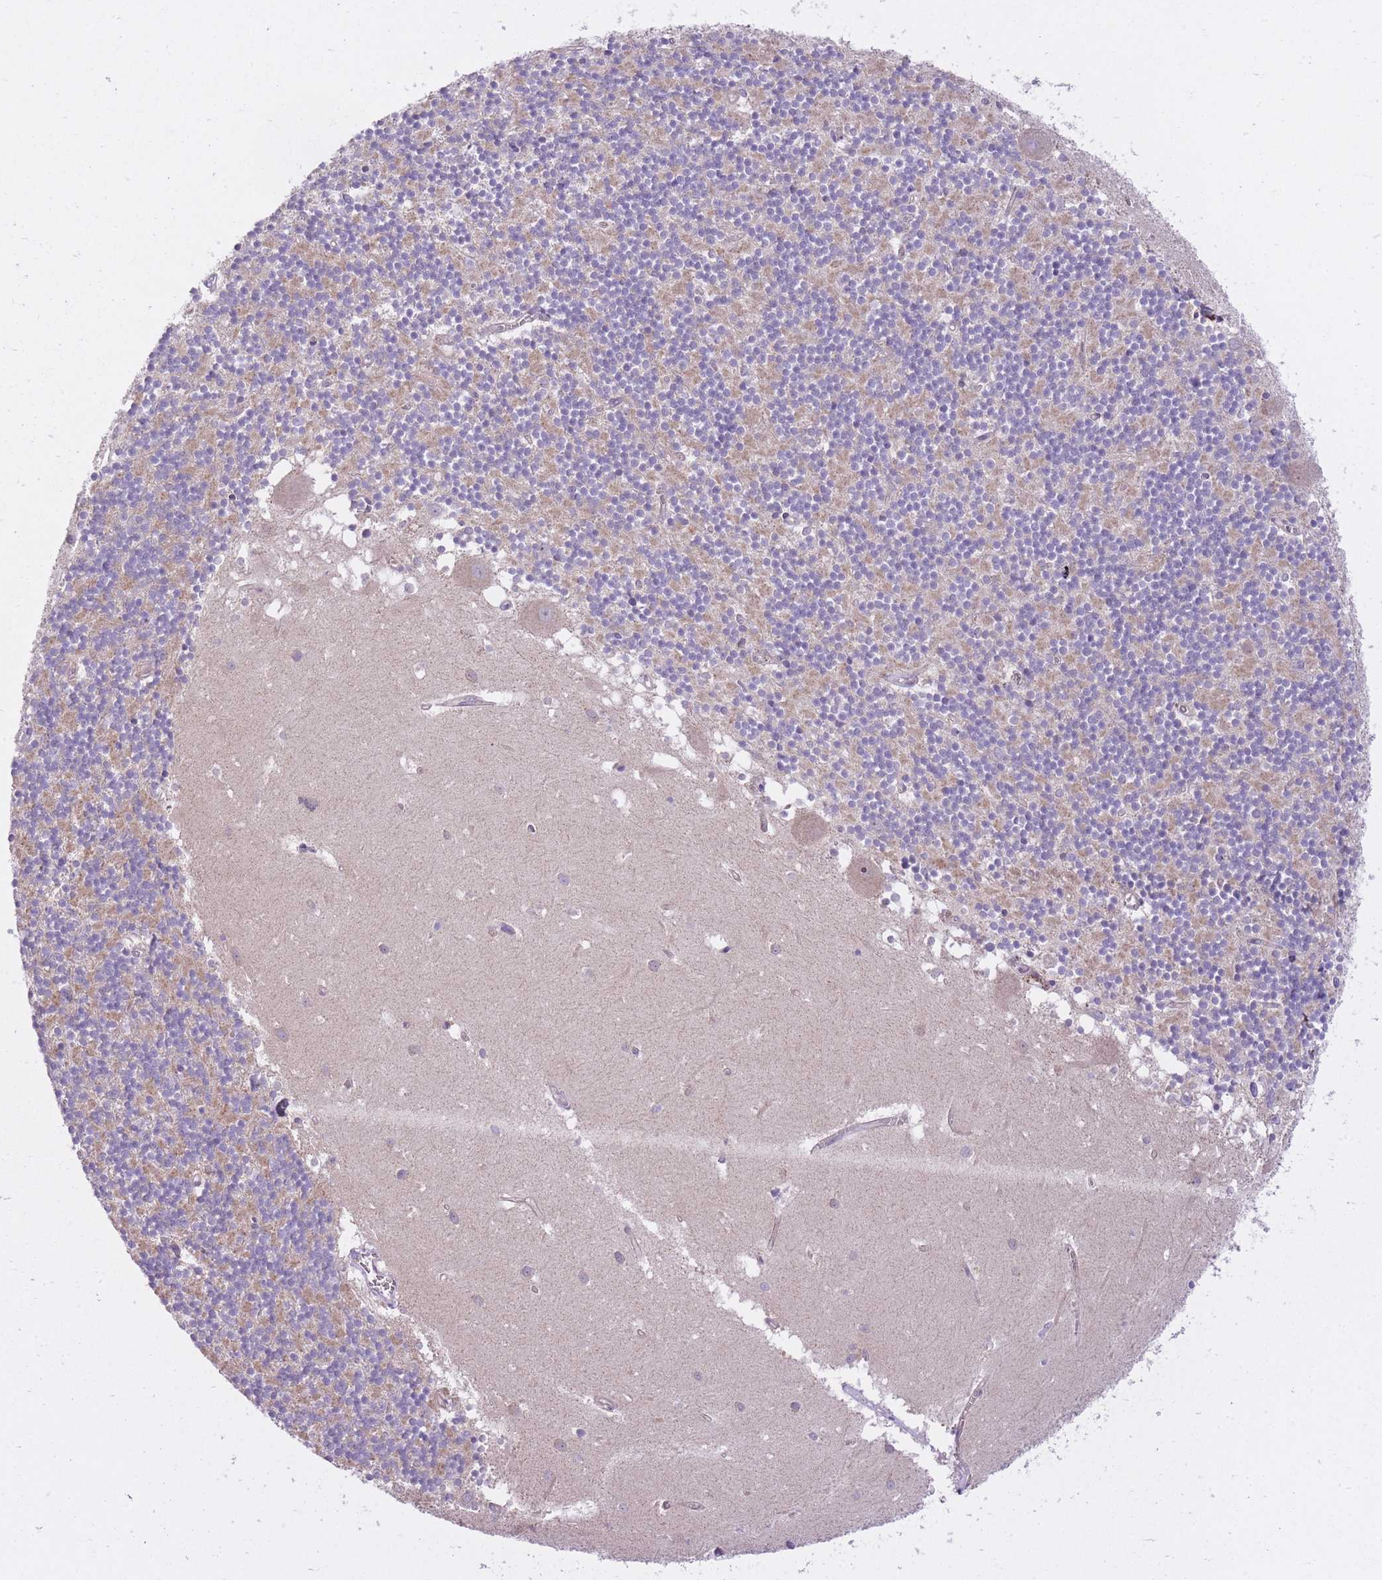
{"staining": {"intensity": "negative", "quantity": "none", "location": "none"}, "tissue": "cerebellum", "cell_type": "Cells in granular layer", "image_type": "normal", "snomed": [{"axis": "morphology", "description": "Normal tissue, NOS"}, {"axis": "topography", "description": "Cerebellum"}], "caption": "High power microscopy image of an immunohistochemistry photomicrograph of normal cerebellum, revealing no significant staining in cells in granular layer.", "gene": "REV1", "patient": {"sex": "male", "age": 54}}